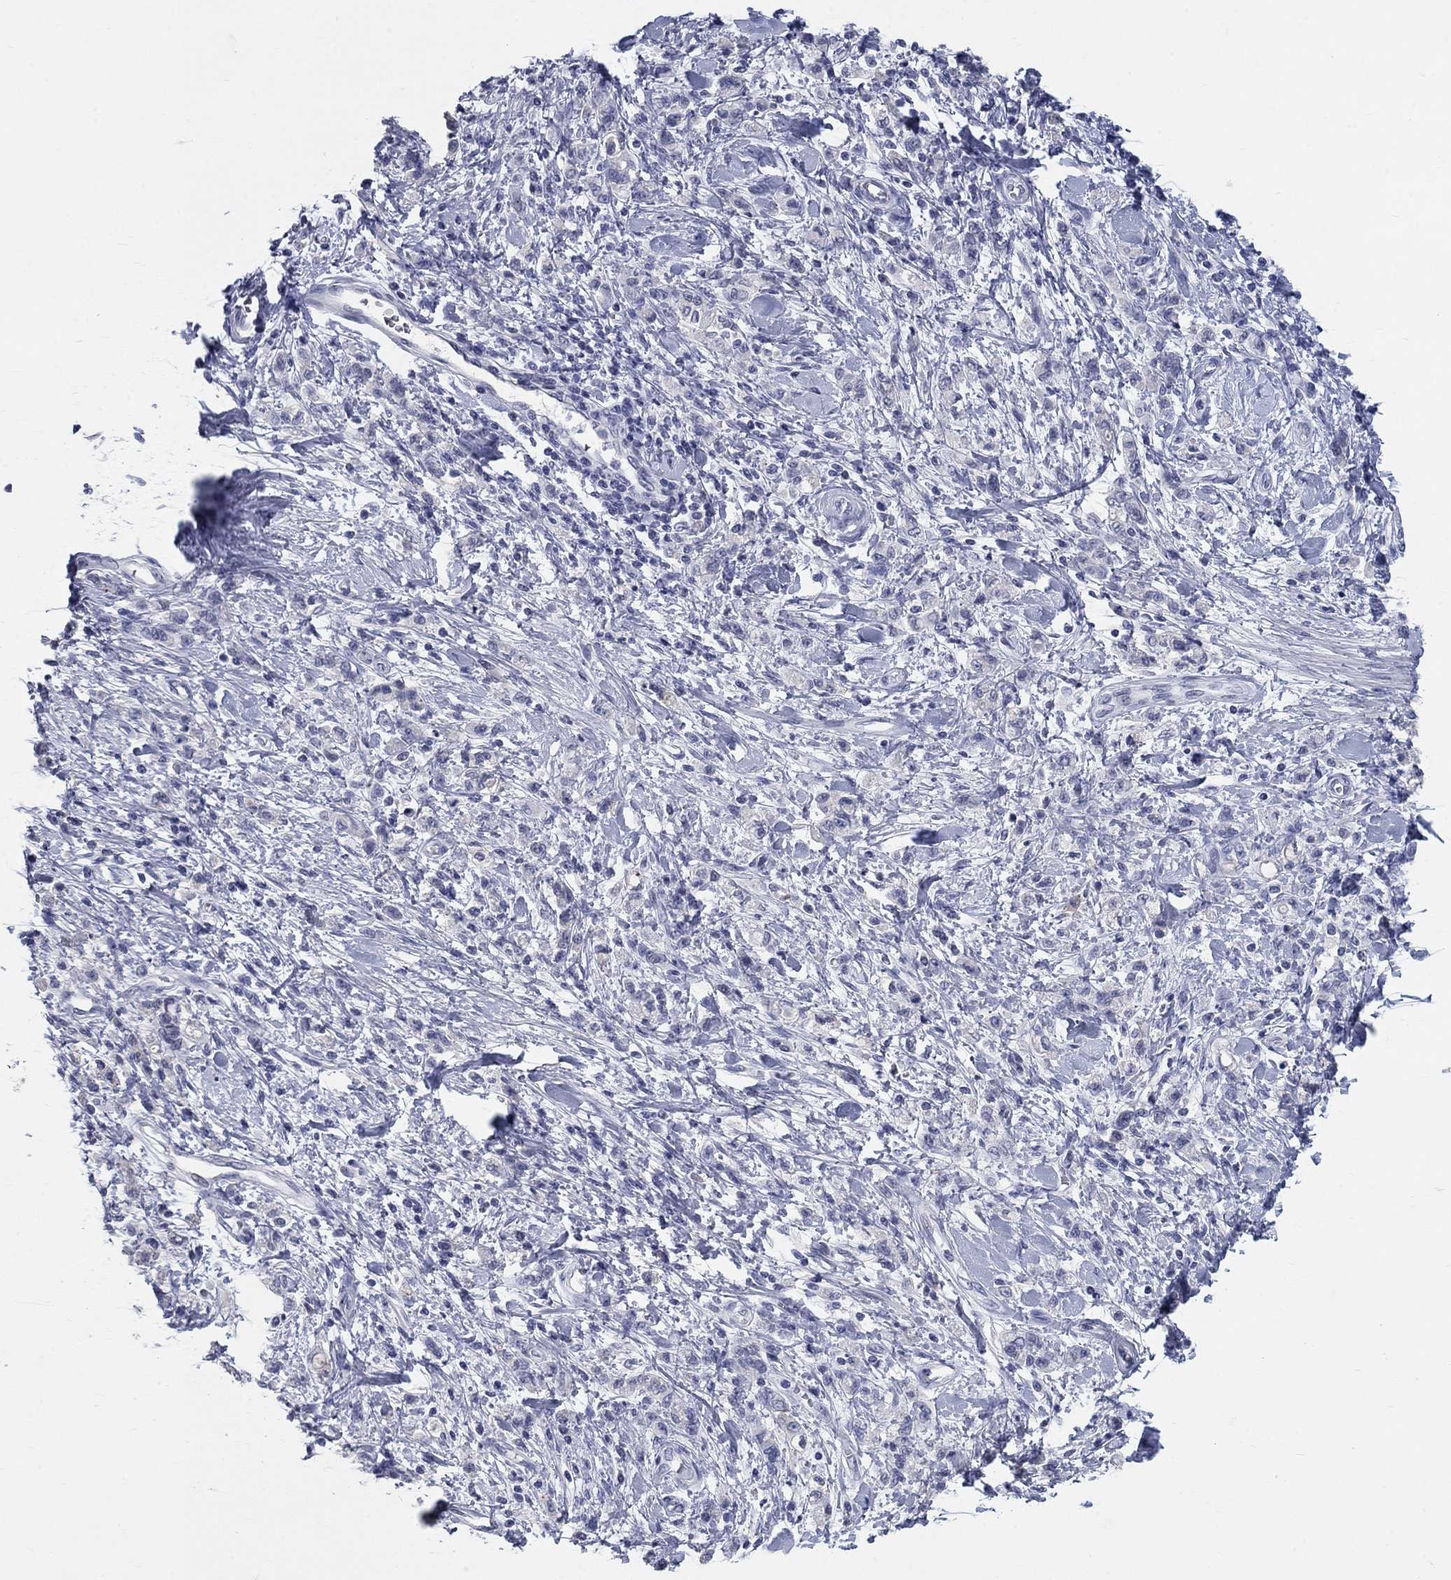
{"staining": {"intensity": "negative", "quantity": "none", "location": "none"}, "tissue": "stomach cancer", "cell_type": "Tumor cells", "image_type": "cancer", "snomed": [{"axis": "morphology", "description": "Adenocarcinoma, NOS"}, {"axis": "topography", "description": "Stomach"}], "caption": "Immunohistochemistry of human stomach adenocarcinoma reveals no expression in tumor cells. (Brightfield microscopy of DAB immunohistochemistry (IHC) at high magnification).", "gene": "ELAVL4", "patient": {"sex": "male", "age": 77}}